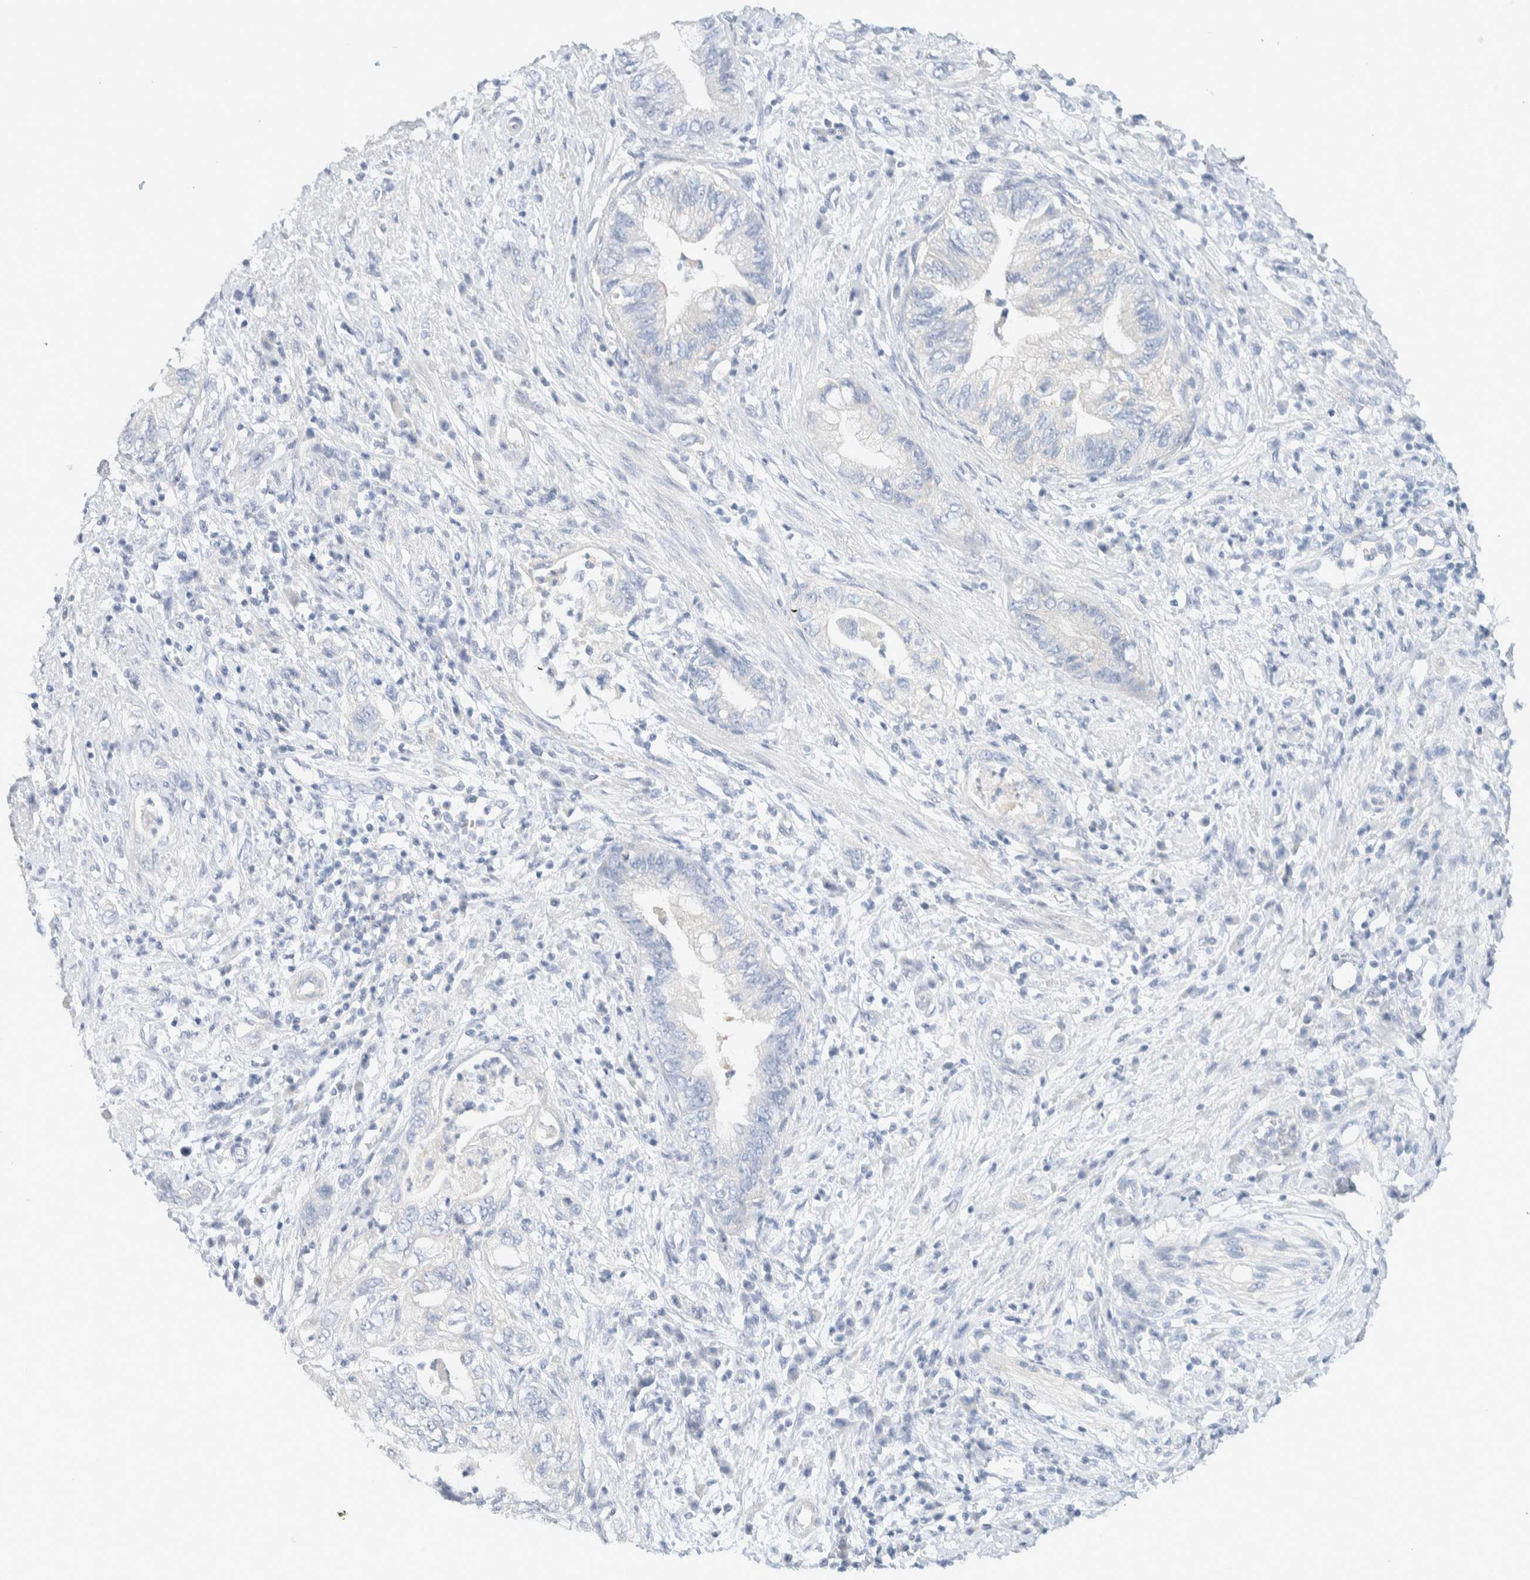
{"staining": {"intensity": "negative", "quantity": "none", "location": "none"}, "tissue": "pancreatic cancer", "cell_type": "Tumor cells", "image_type": "cancer", "snomed": [{"axis": "morphology", "description": "Adenocarcinoma, NOS"}, {"axis": "topography", "description": "Pancreas"}], "caption": "Immunohistochemistry (IHC) photomicrograph of human adenocarcinoma (pancreatic) stained for a protein (brown), which demonstrates no staining in tumor cells.", "gene": "ALOX12B", "patient": {"sex": "female", "age": 73}}